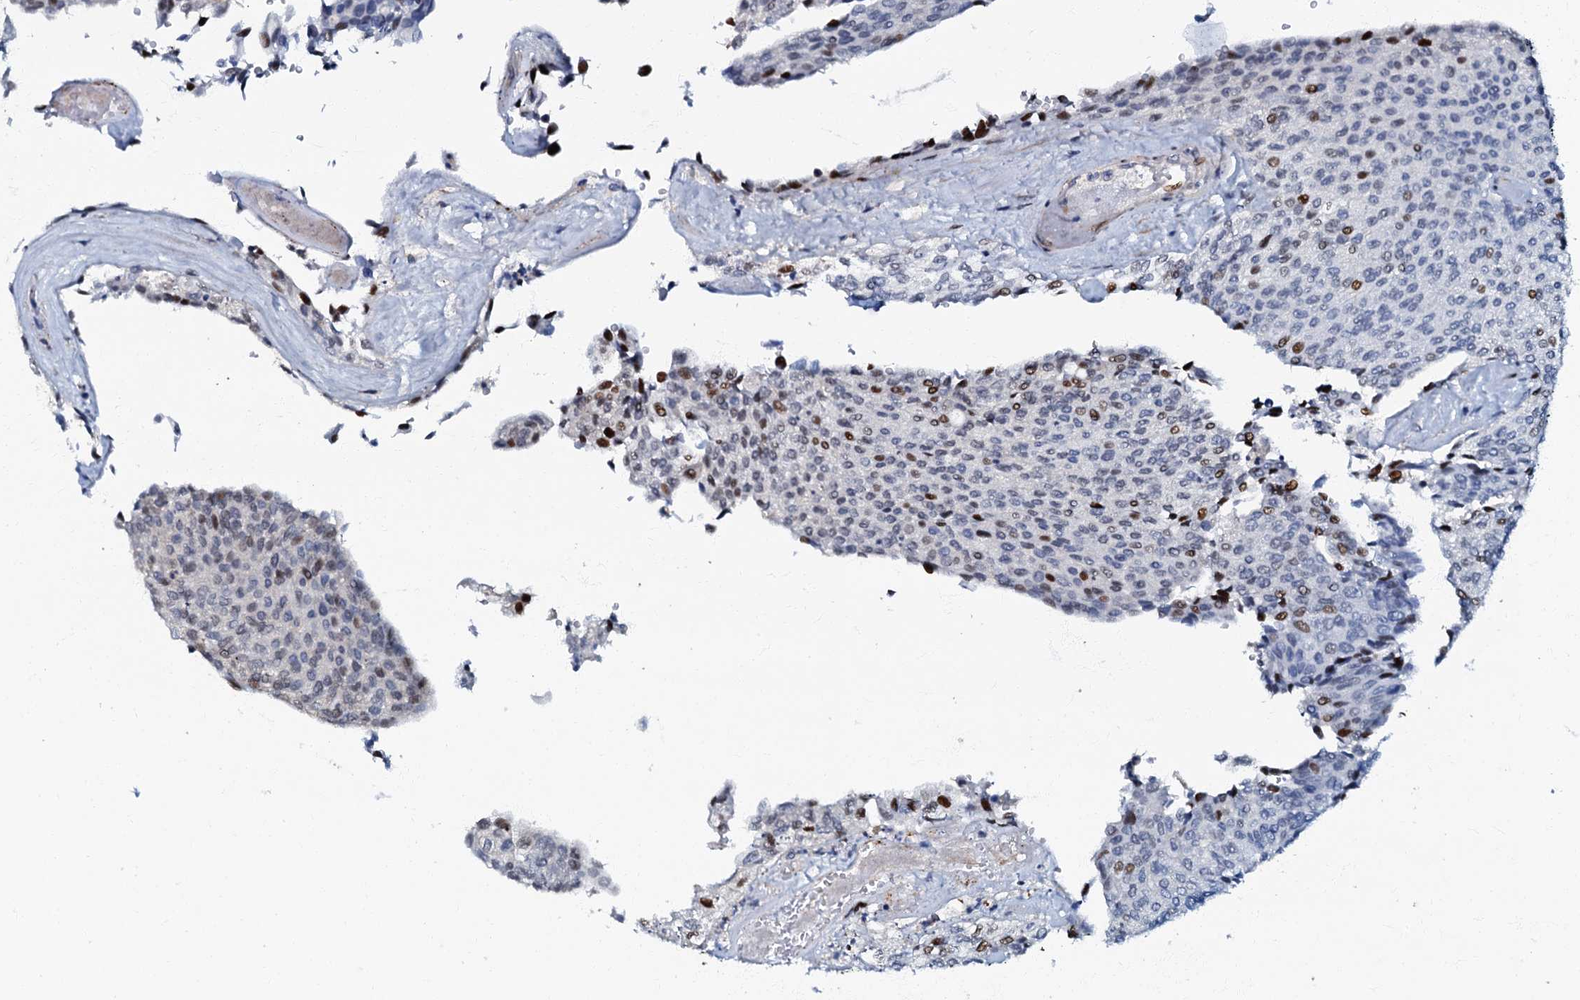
{"staining": {"intensity": "strong", "quantity": "<25%", "location": "nuclear"}, "tissue": "urothelial cancer", "cell_type": "Tumor cells", "image_type": "cancer", "snomed": [{"axis": "morphology", "description": "Urothelial carcinoma, Low grade"}, {"axis": "topography", "description": "Urinary bladder"}], "caption": "Low-grade urothelial carcinoma was stained to show a protein in brown. There is medium levels of strong nuclear positivity in about <25% of tumor cells.", "gene": "MFSD5", "patient": {"sex": "female", "age": 79}}